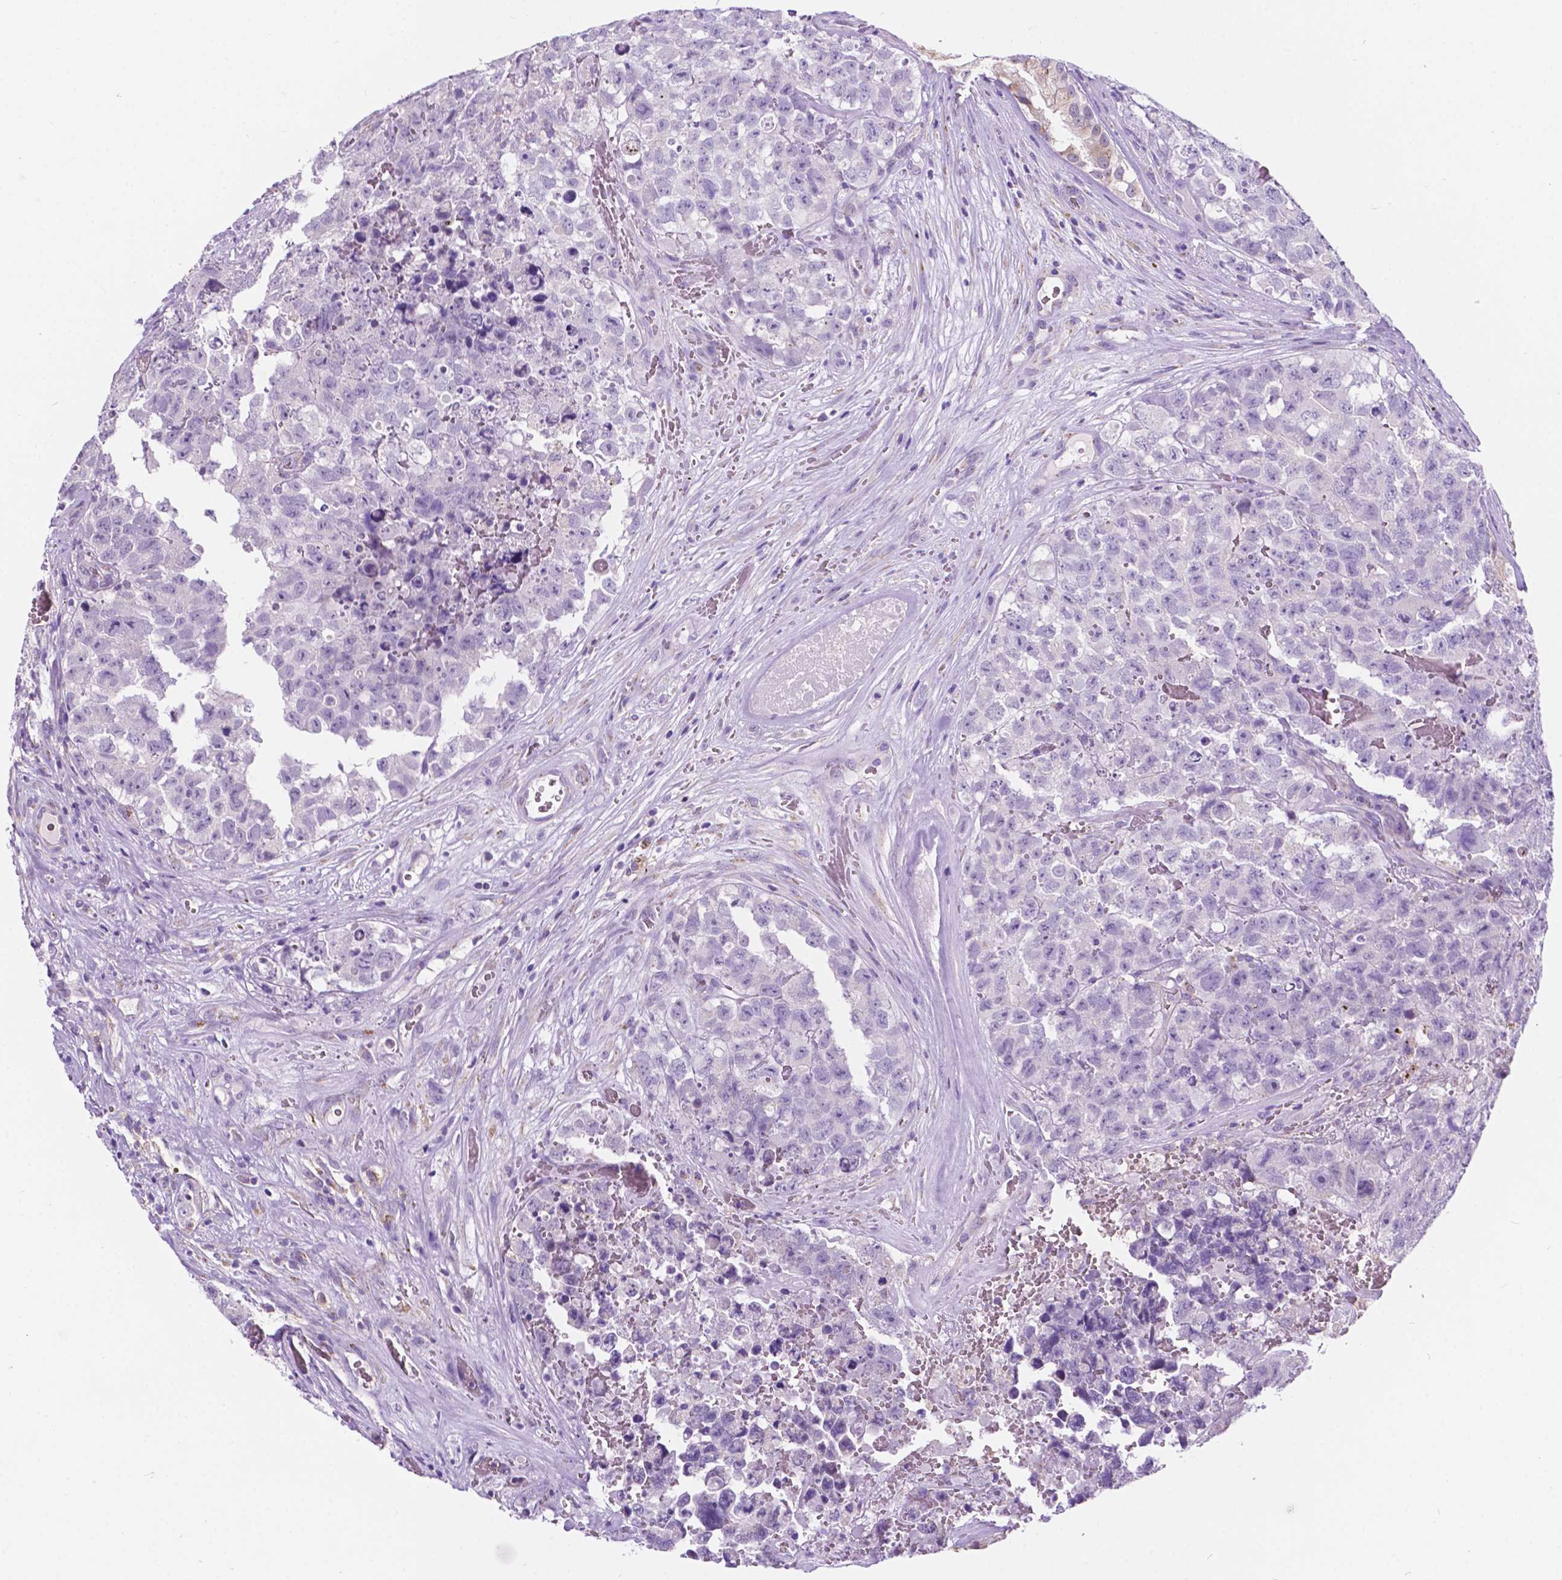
{"staining": {"intensity": "negative", "quantity": "none", "location": "none"}, "tissue": "testis cancer", "cell_type": "Tumor cells", "image_type": "cancer", "snomed": [{"axis": "morphology", "description": "Carcinoma, Embryonal, NOS"}, {"axis": "topography", "description": "Testis"}], "caption": "Immunohistochemical staining of testis cancer displays no significant positivity in tumor cells.", "gene": "TRPV5", "patient": {"sex": "male", "age": 18}}